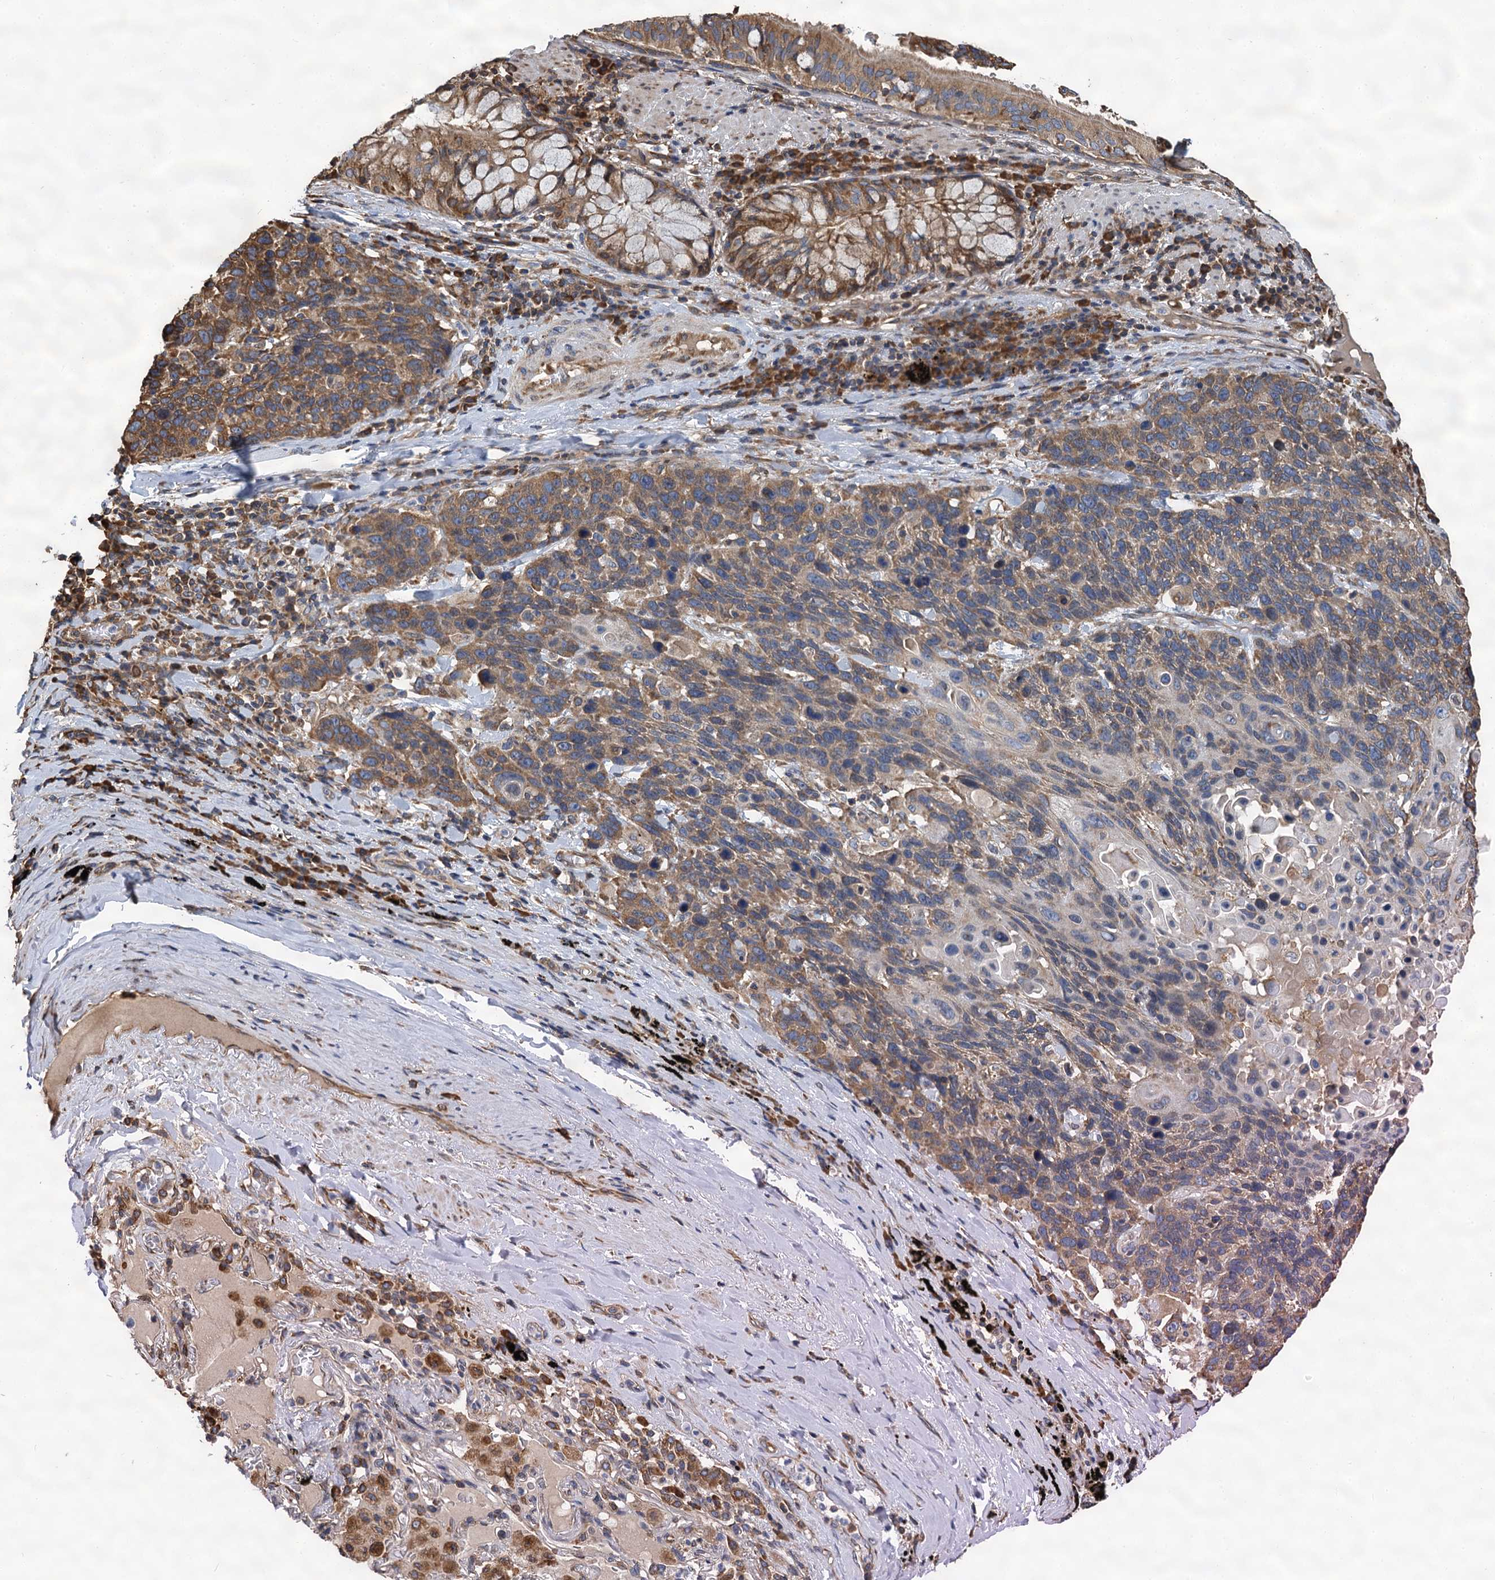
{"staining": {"intensity": "moderate", "quantity": ">75%", "location": "cytoplasmic/membranous"}, "tissue": "lung cancer", "cell_type": "Tumor cells", "image_type": "cancer", "snomed": [{"axis": "morphology", "description": "Squamous cell carcinoma, NOS"}, {"axis": "topography", "description": "Lung"}], "caption": "A histopathology image of lung cancer stained for a protein exhibits moderate cytoplasmic/membranous brown staining in tumor cells.", "gene": "LINS1", "patient": {"sex": "male", "age": 66}}